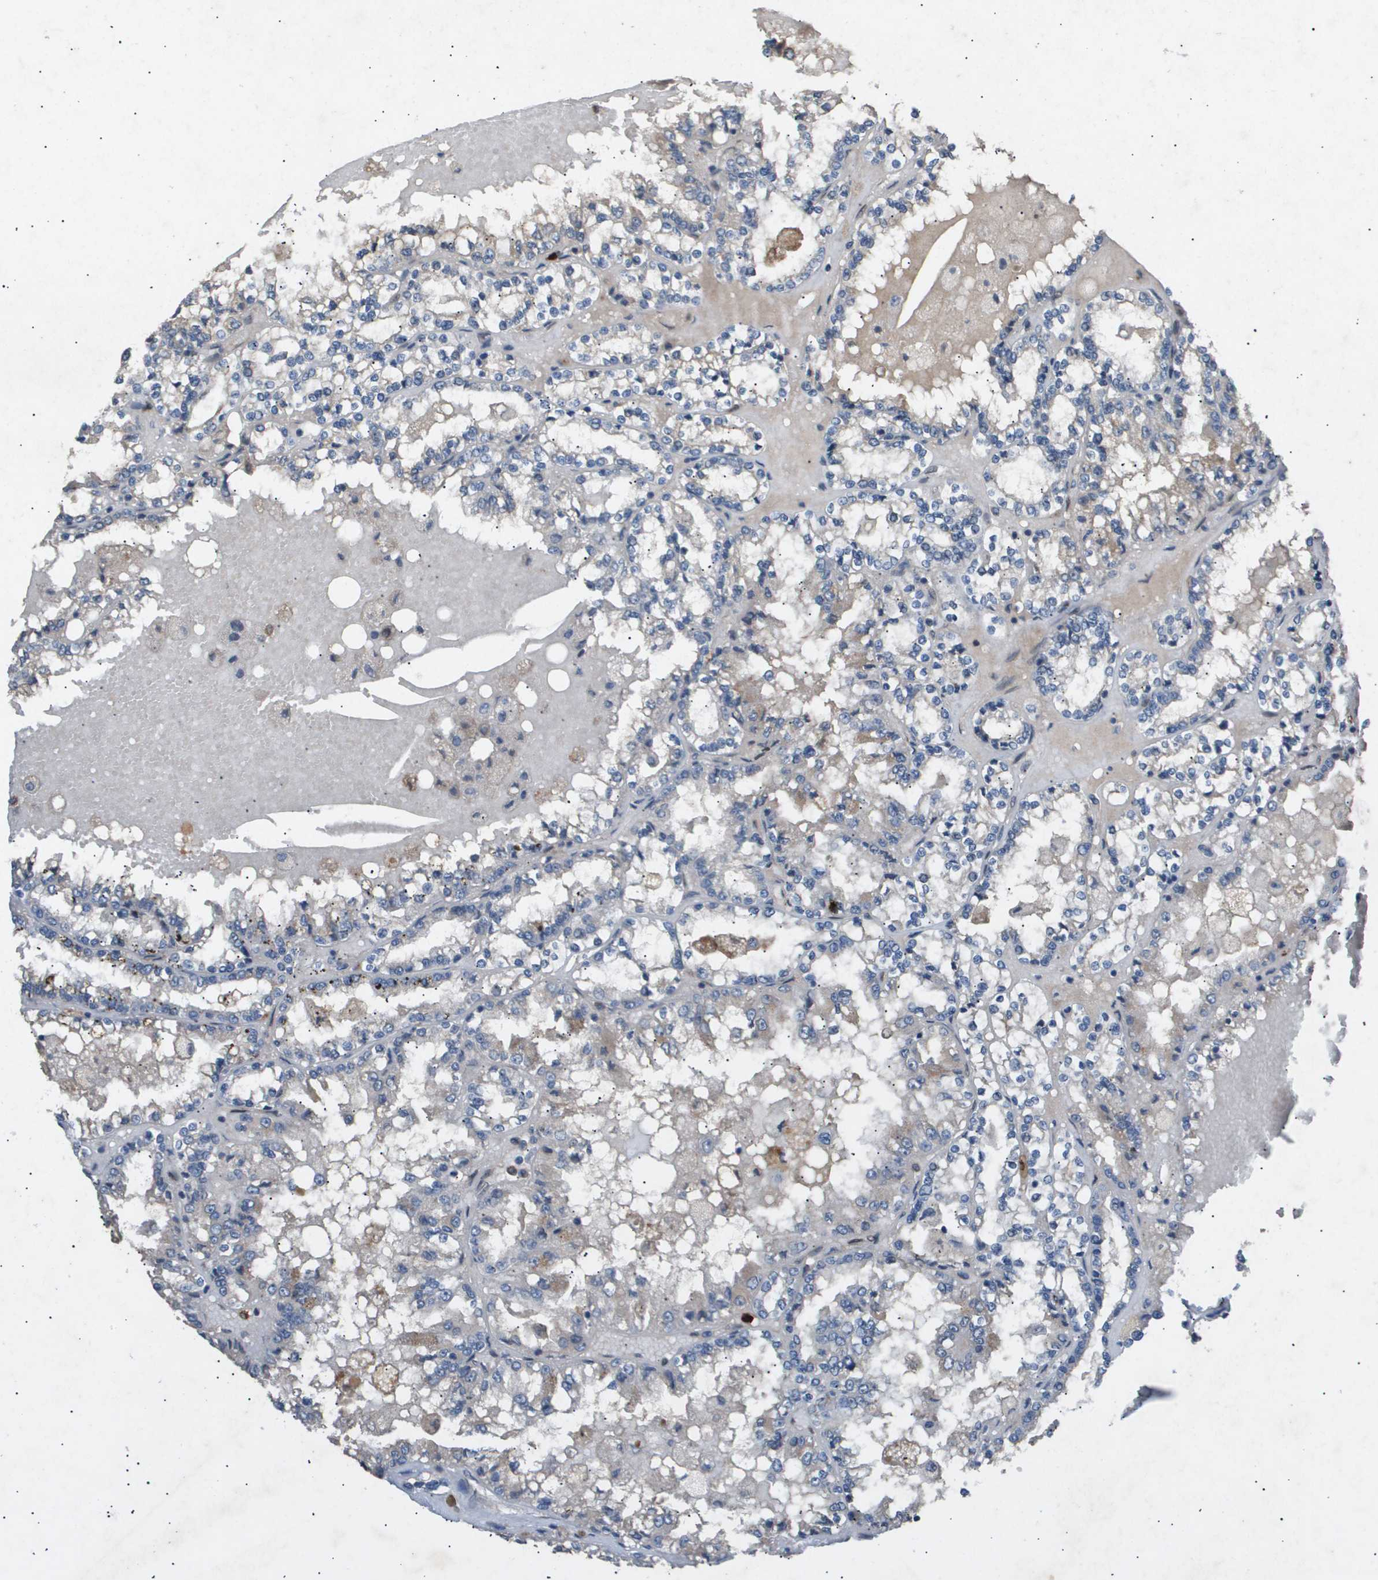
{"staining": {"intensity": "negative", "quantity": "none", "location": "none"}, "tissue": "renal cancer", "cell_type": "Tumor cells", "image_type": "cancer", "snomed": [{"axis": "morphology", "description": "Adenocarcinoma, NOS"}, {"axis": "topography", "description": "Kidney"}], "caption": "Immunohistochemistry (IHC) of renal adenocarcinoma demonstrates no staining in tumor cells.", "gene": "ERG", "patient": {"sex": "female", "age": 56}}